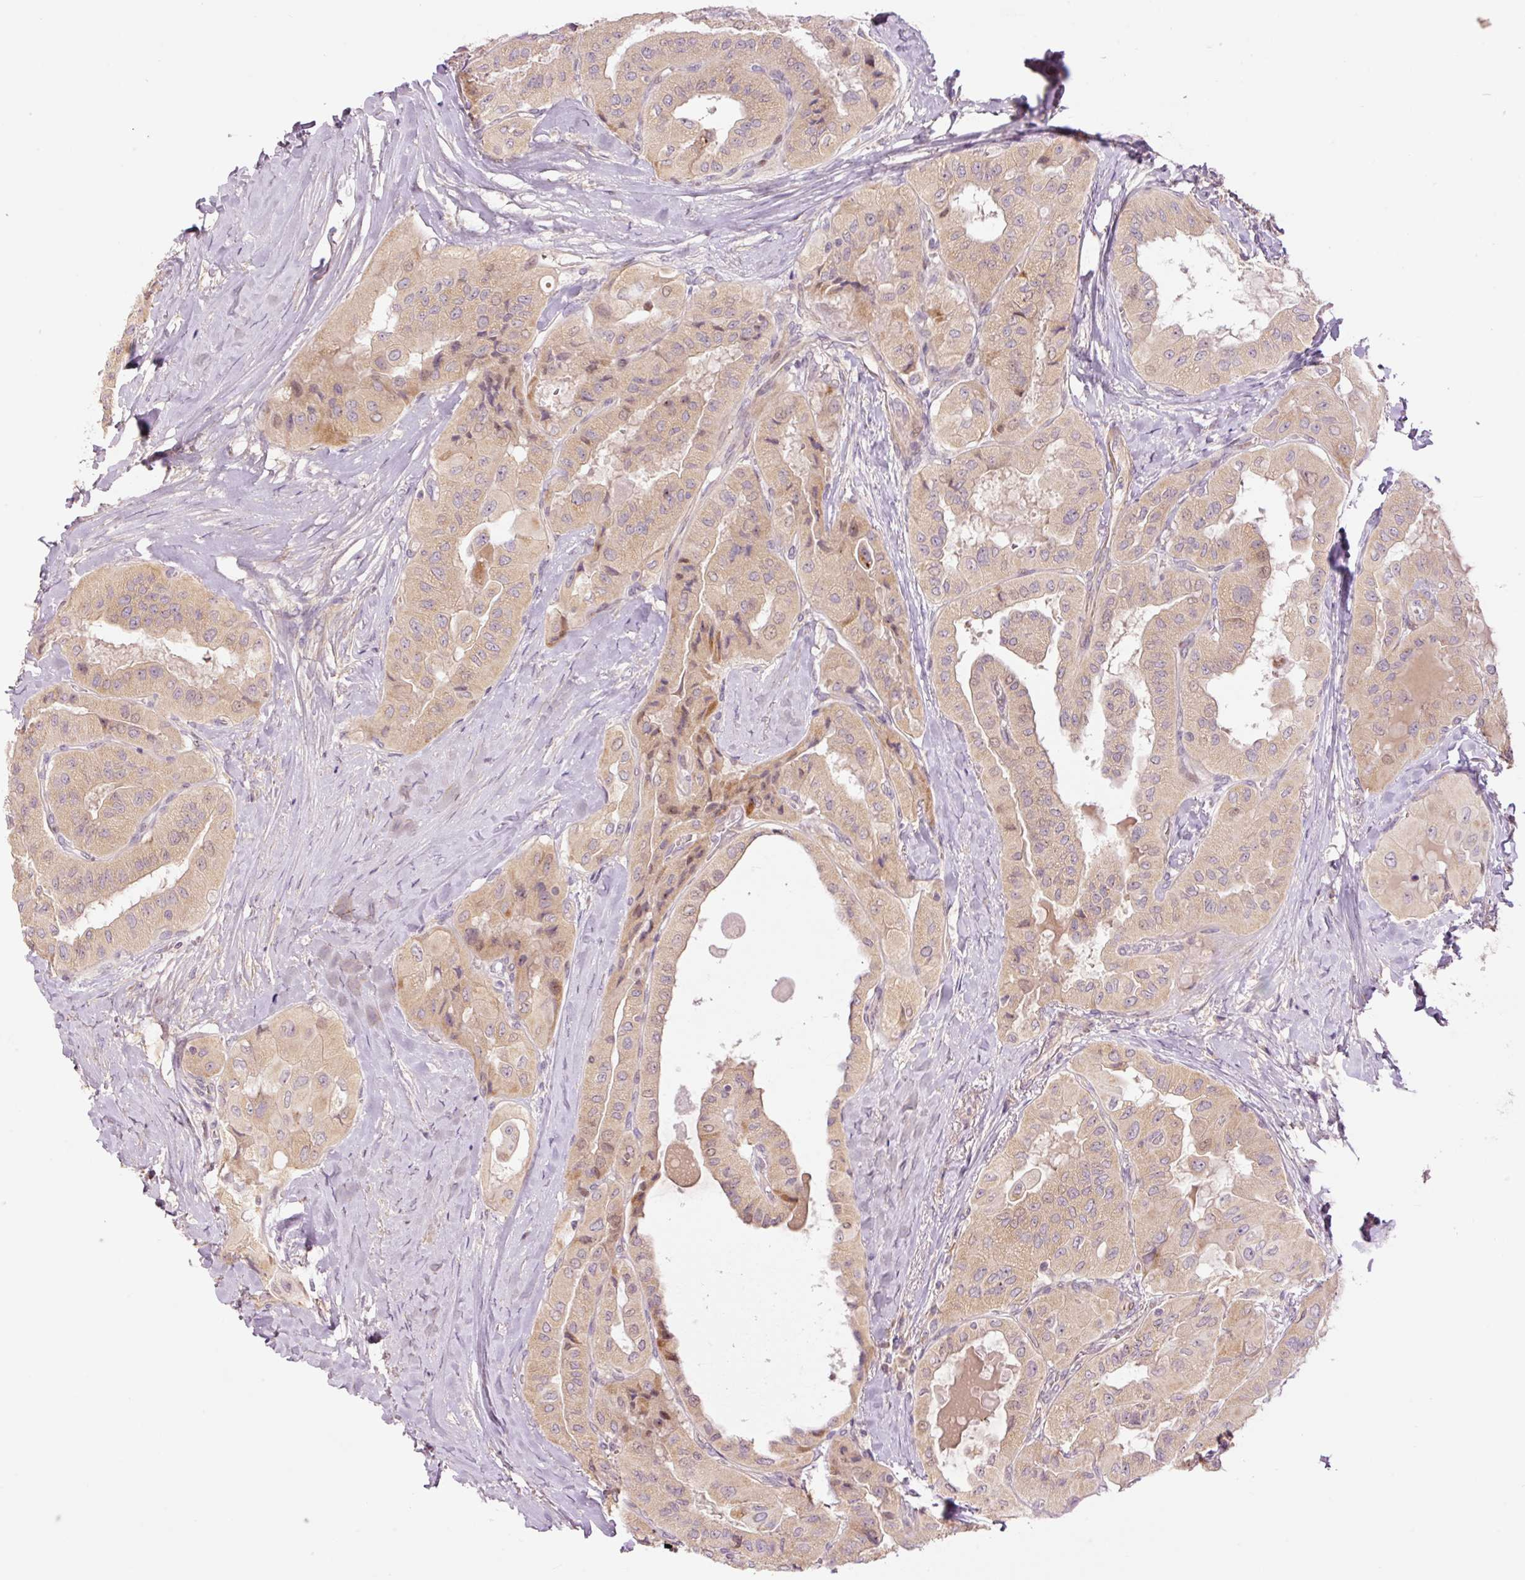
{"staining": {"intensity": "weak", "quantity": "25%-75%", "location": "cytoplasmic/membranous"}, "tissue": "thyroid cancer", "cell_type": "Tumor cells", "image_type": "cancer", "snomed": [{"axis": "morphology", "description": "Normal tissue, NOS"}, {"axis": "morphology", "description": "Papillary adenocarcinoma, NOS"}, {"axis": "topography", "description": "Thyroid gland"}], "caption": "Thyroid cancer tissue shows weak cytoplasmic/membranous staining in approximately 25%-75% of tumor cells", "gene": "SLC29A3", "patient": {"sex": "female", "age": 59}}